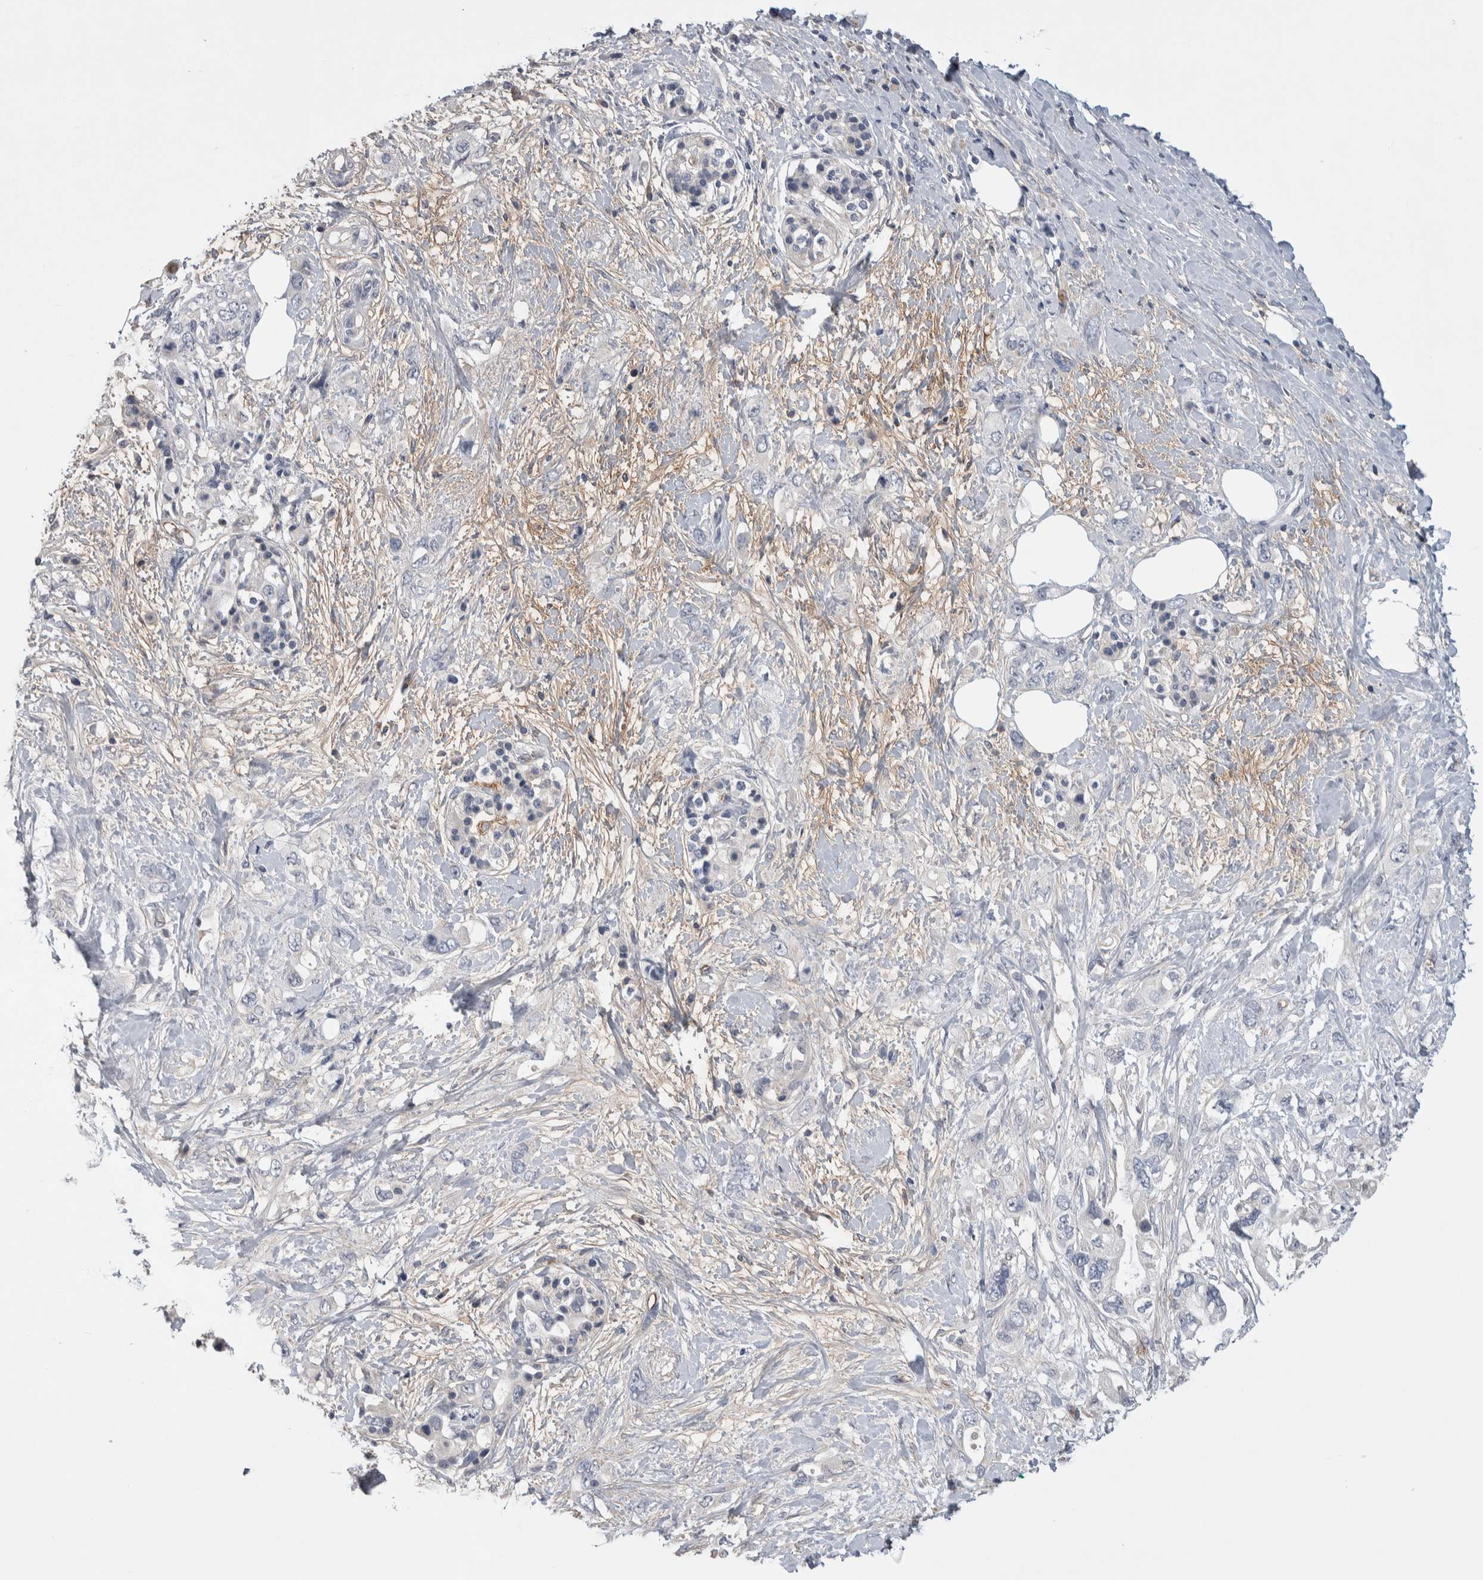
{"staining": {"intensity": "negative", "quantity": "none", "location": "none"}, "tissue": "pancreatic cancer", "cell_type": "Tumor cells", "image_type": "cancer", "snomed": [{"axis": "morphology", "description": "Adenocarcinoma, NOS"}, {"axis": "topography", "description": "Pancreas"}], "caption": "Immunohistochemistry (IHC) micrograph of human pancreatic adenocarcinoma stained for a protein (brown), which shows no expression in tumor cells. Brightfield microscopy of immunohistochemistry (IHC) stained with DAB (brown) and hematoxylin (blue), captured at high magnification.", "gene": "CEP131", "patient": {"sex": "female", "age": 56}}